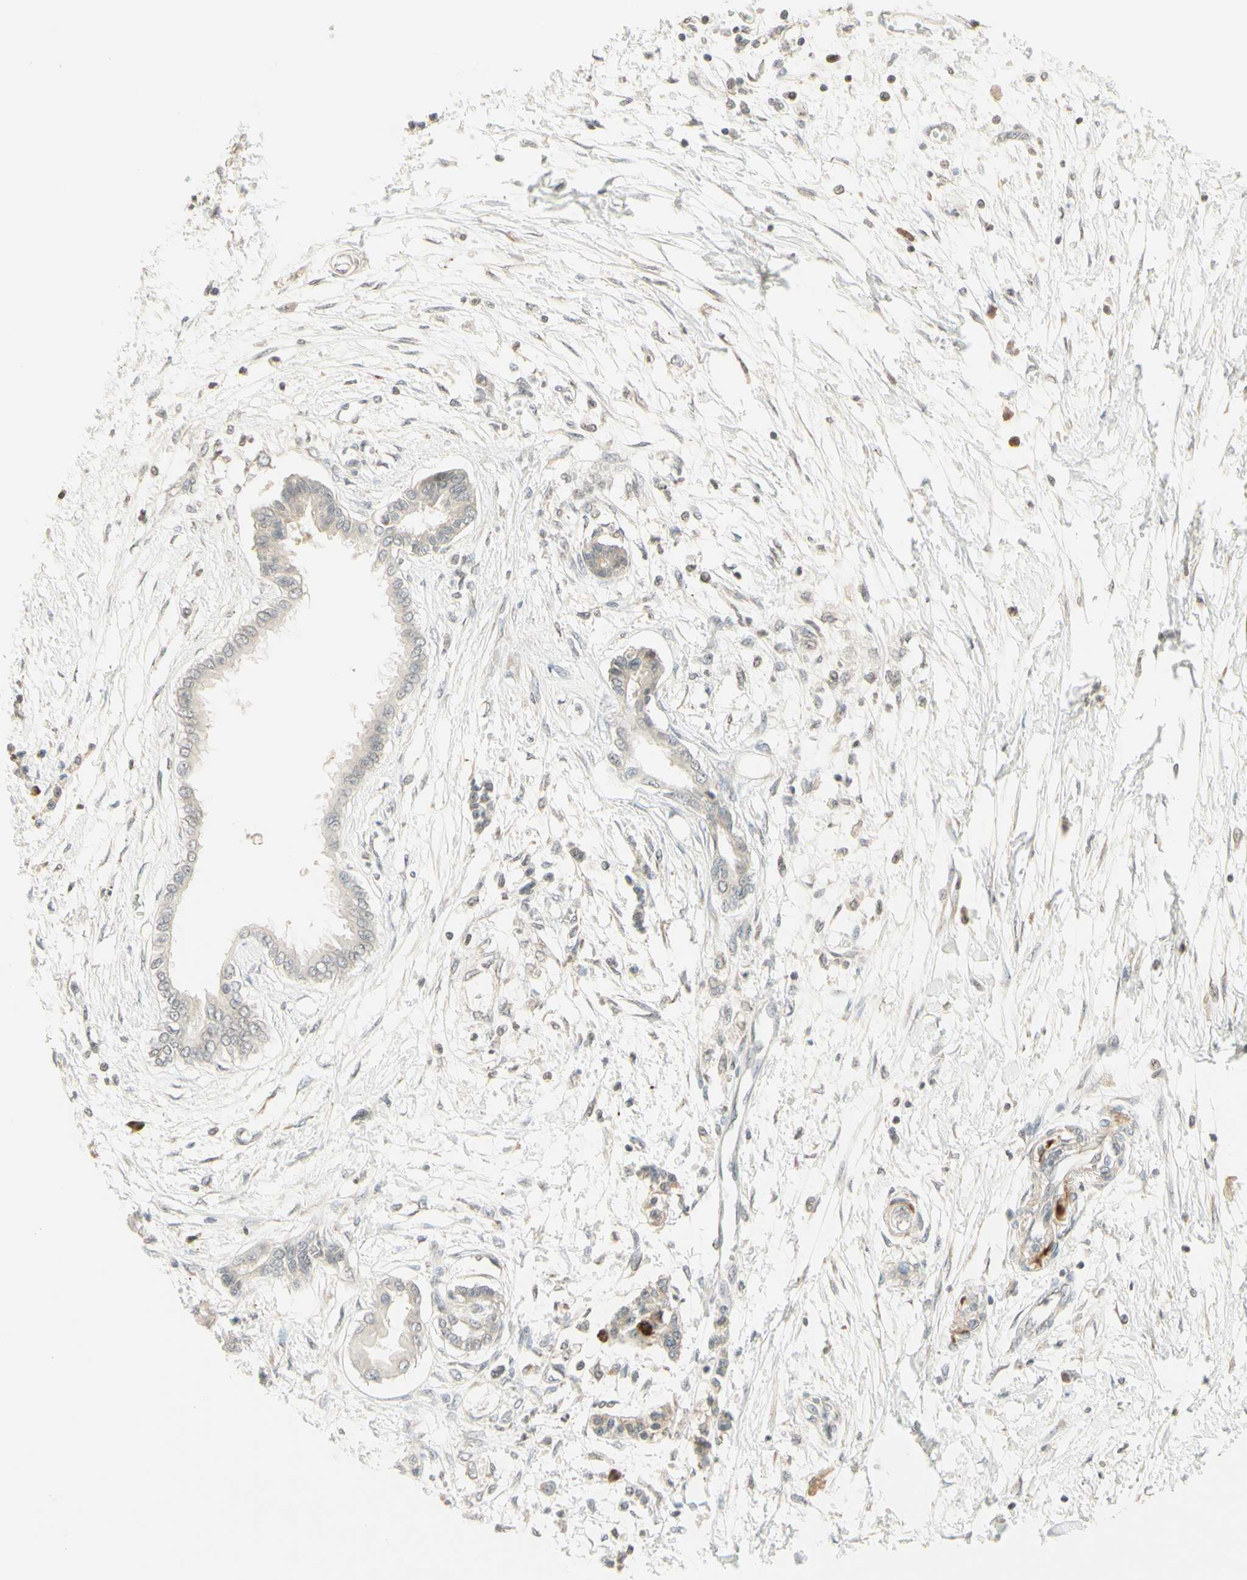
{"staining": {"intensity": "weak", "quantity": ">75%", "location": "cytoplasmic/membranous"}, "tissue": "pancreatic cancer", "cell_type": "Tumor cells", "image_type": "cancer", "snomed": [{"axis": "morphology", "description": "Adenocarcinoma, NOS"}, {"axis": "topography", "description": "Pancreas"}], "caption": "This is an image of immunohistochemistry staining of pancreatic cancer, which shows weak expression in the cytoplasmic/membranous of tumor cells.", "gene": "ZW10", "patient": {"sex": "male", "age": 56}}